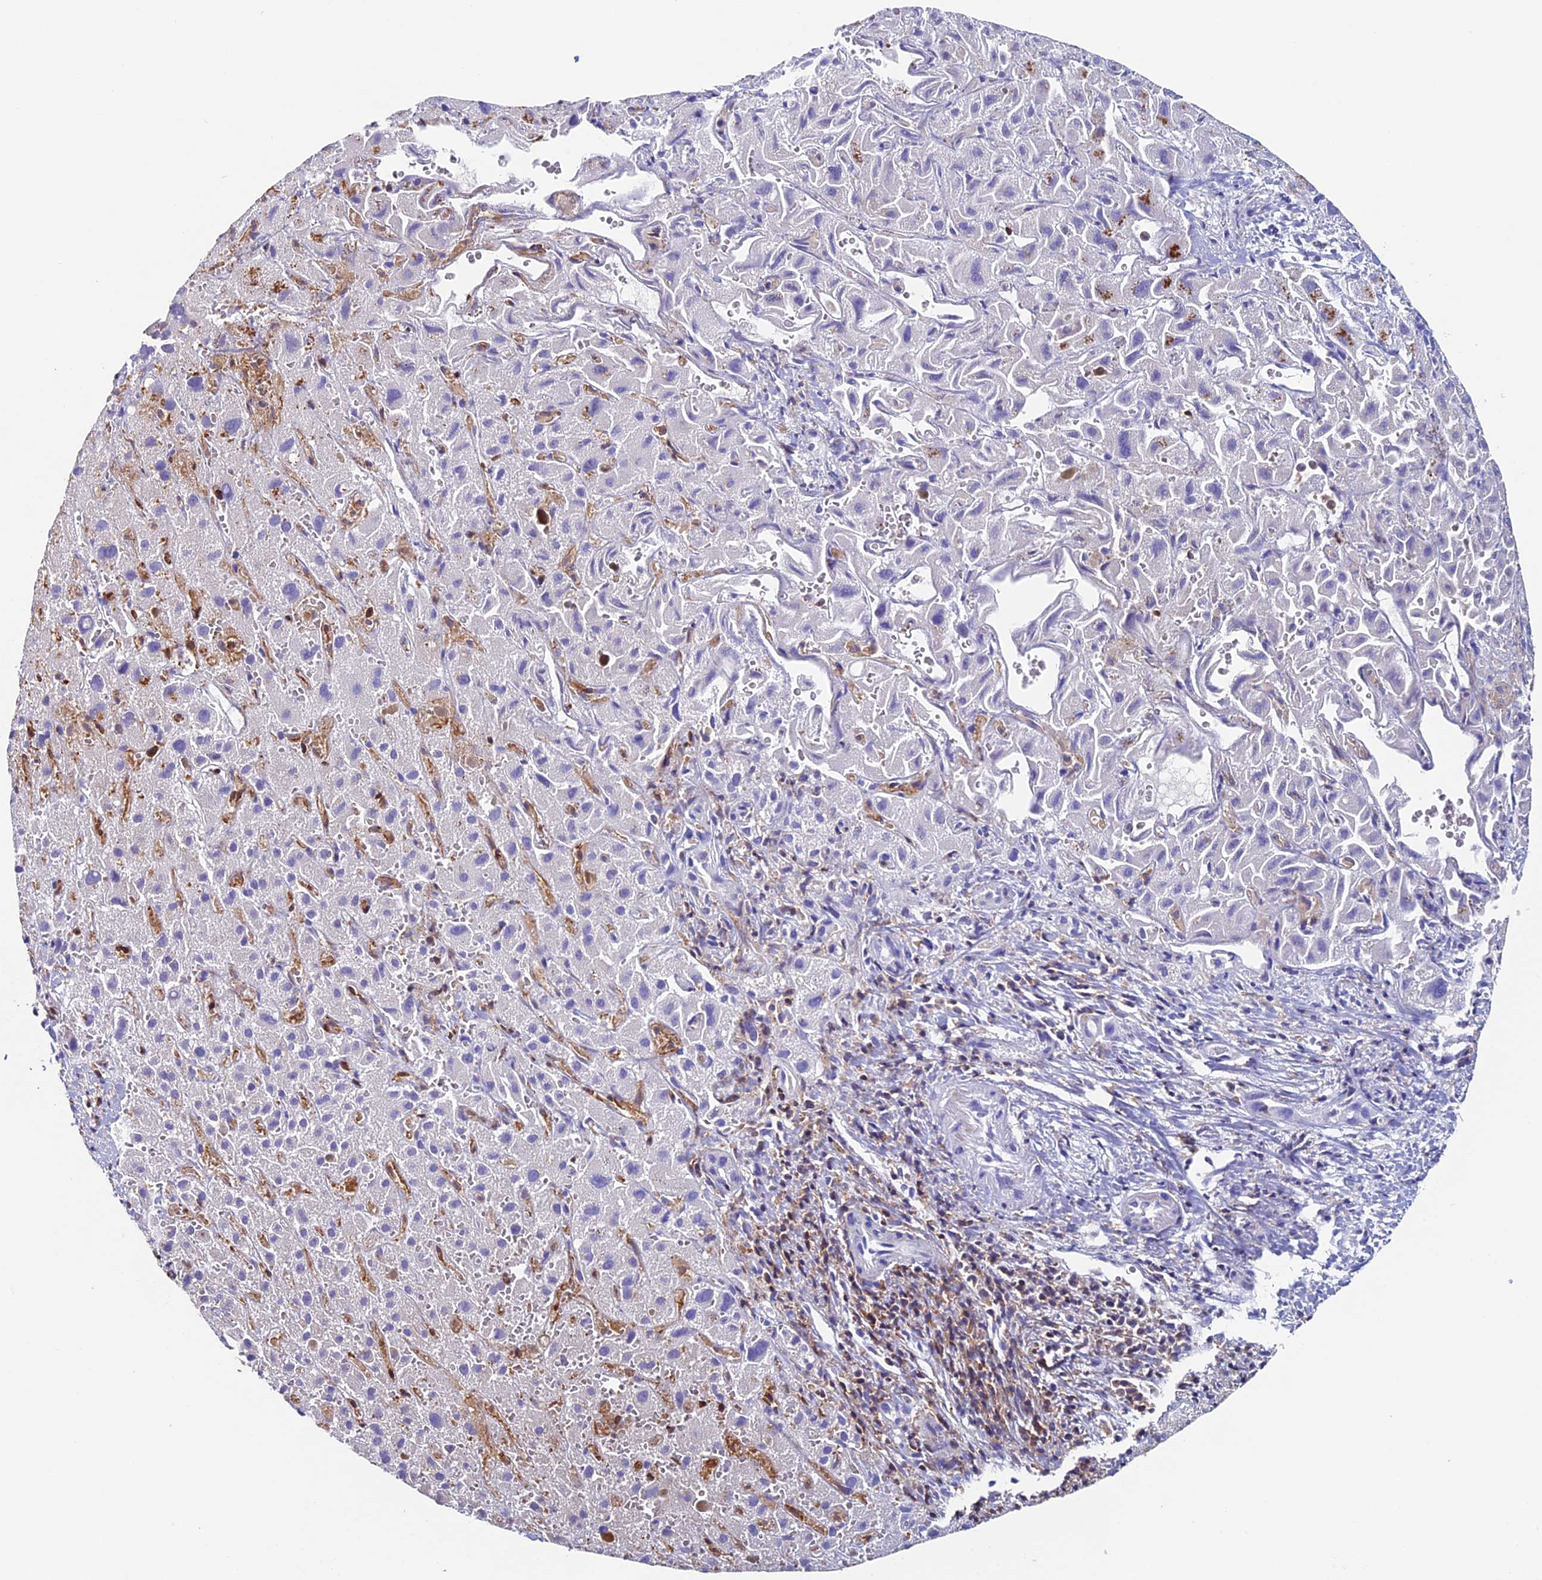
{"staining": {"intensity": "negative", "quantity": "none", "location": "none"}, "tissue": "liver cancer", "cell_type": "Tumor cells", "image_type": "cancer", "snomed": [{"axis": "morphology", "description": "Cholangiocarcinoma"}, {"axis": "topography", "description": "Liver"}], "caption": "Human liver cancer (cholangiocarcinoma) stained for a protein using immunohistochemistry displays no positivity in tumor cells.", "gene": "ADAT1", "patient": {"sex": "female", "age": 52}}